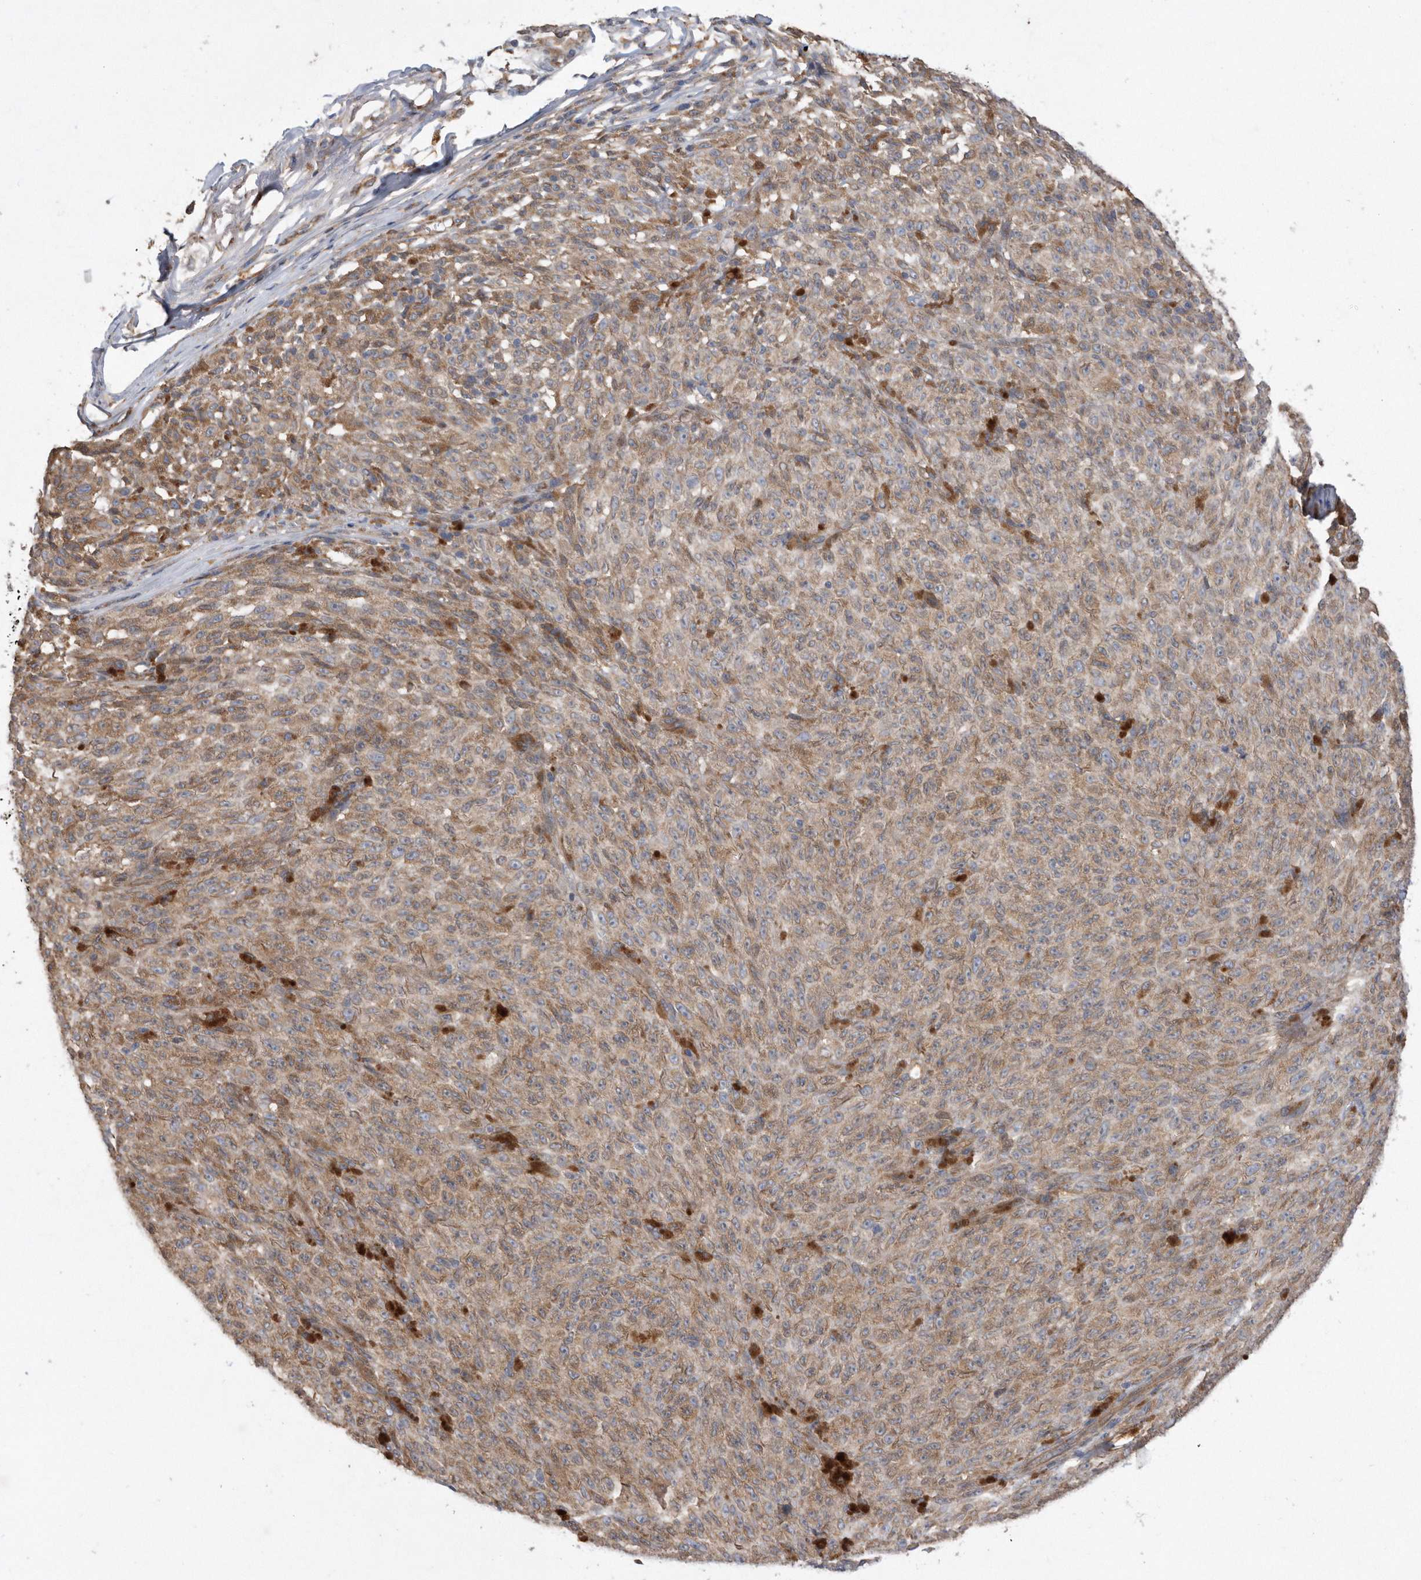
{"staining": {"intensity": "moderate", "quantity": ">75%", "location": "cytoplasmic/membranous"}, "tissue": "melanoma", "cell_type": "Tumor cells", "image_type": "cancer", "snomed": [{"axis": "morphology", "description": "Malignant melanoma, NOS"}, {"axis": "topography", "description": "Skin"}], "caption": "Melanoma was stained to show a protein in brown. There is medium levels of moderate cytoplasmic/membranous expression in about >75% of tumor cells. (IHC, brightfield microscopy, high magnification).", "gene": "PON2", "patient": {"sex": "female", "age": 82}}